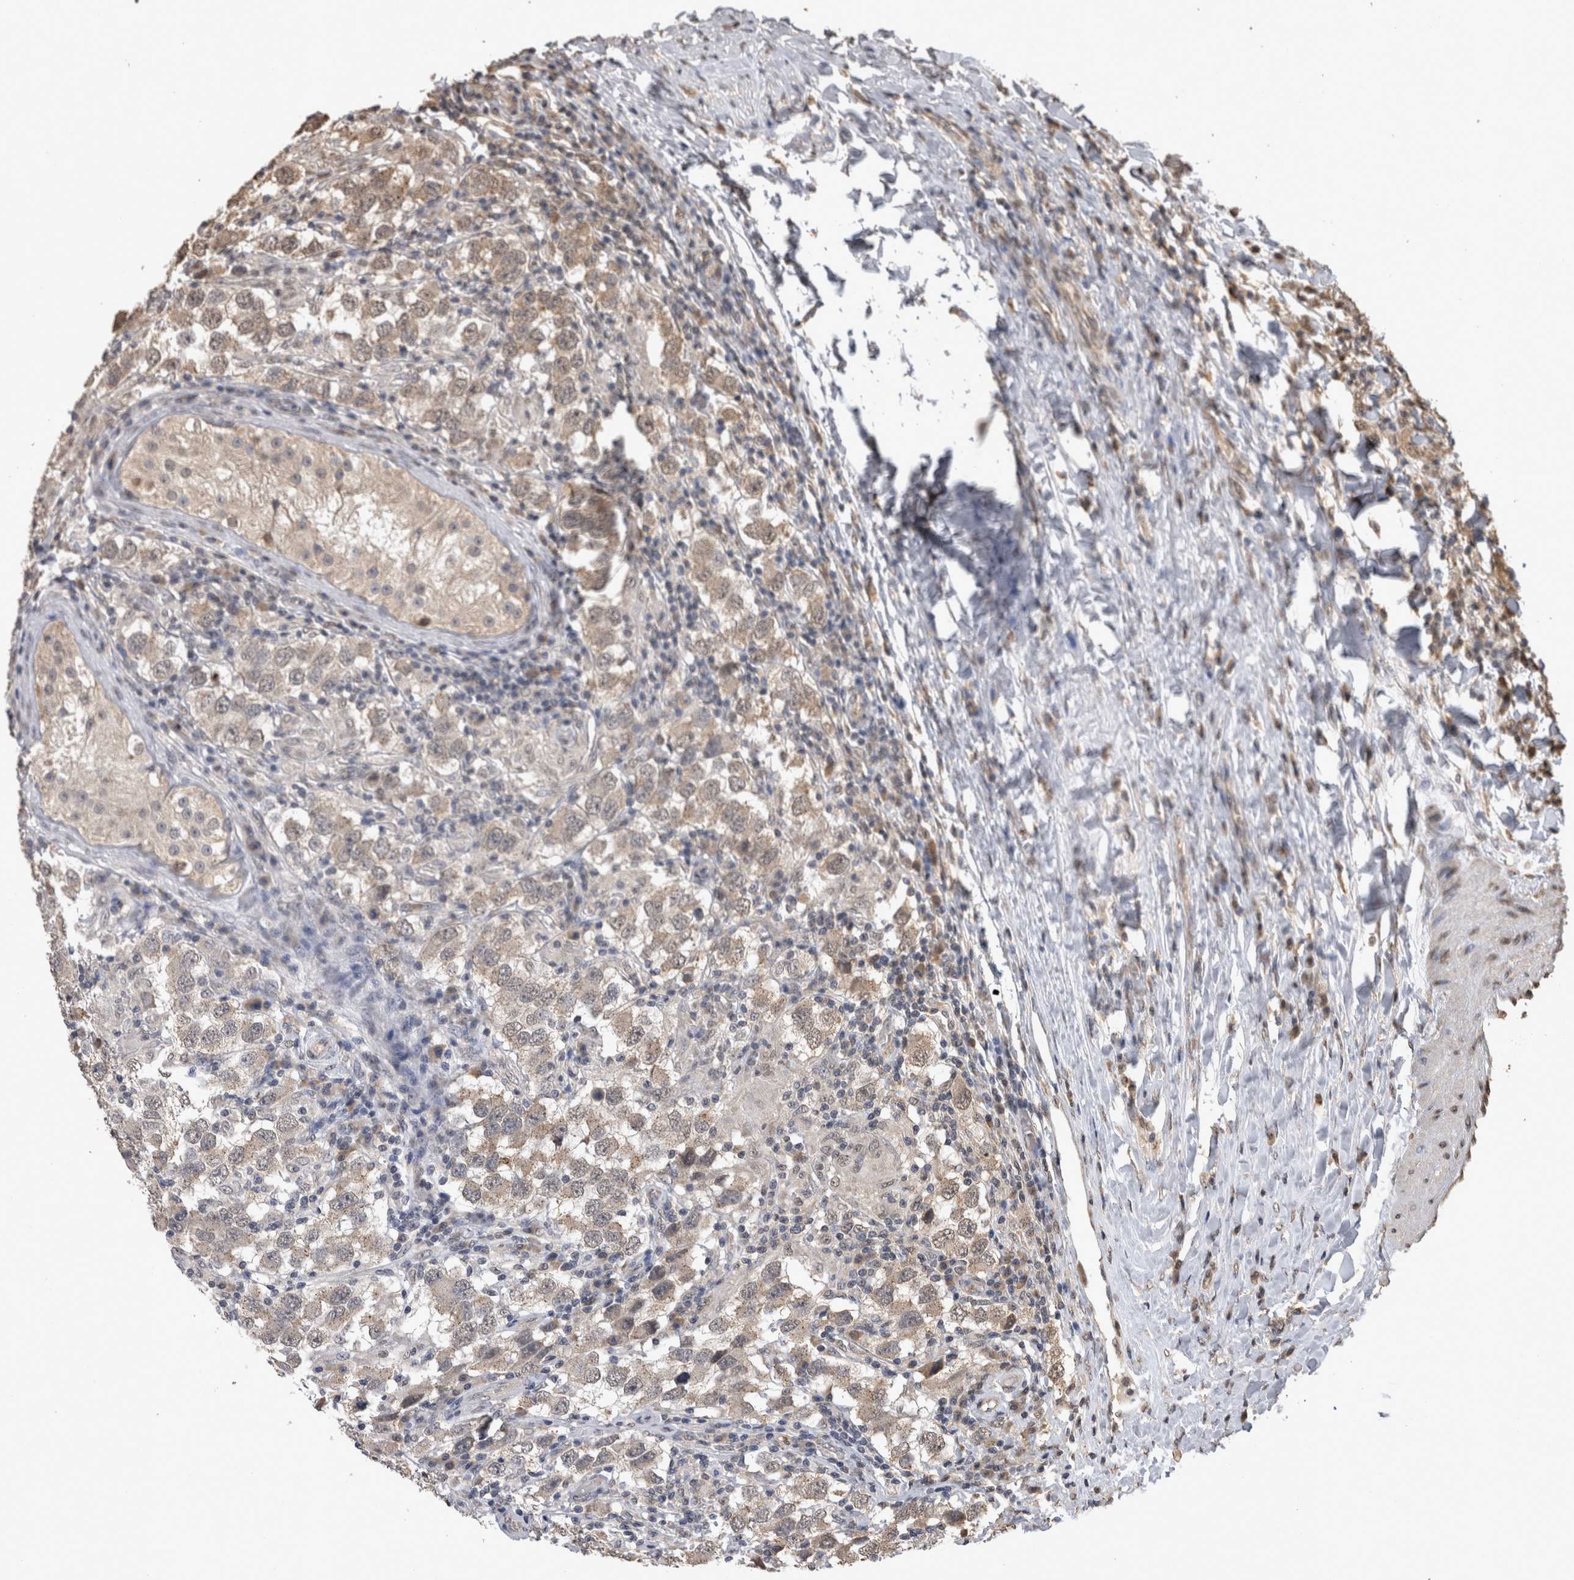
{"staining": {"intensity": "weak", "quantity": ">75%", "location": "cytoplasmic/membranous"}, "tissue": "testis cancer", "cell_type": "Tumor cells", "image_type": "cancer", "snomed": [{"axis": "morphology", "description": "Carcinoma, Embryonal, NOS"}, {"axis": "topography", "description": "Testis"}], "caption": "This is an image of immunohistochemistry (IHC) staining of testis cancer, which shows weak positivity in the cytoplasmic/membranous of tumor cells.", "gene": "PAK4", "patient": {"sex": "male", "age": 21}}